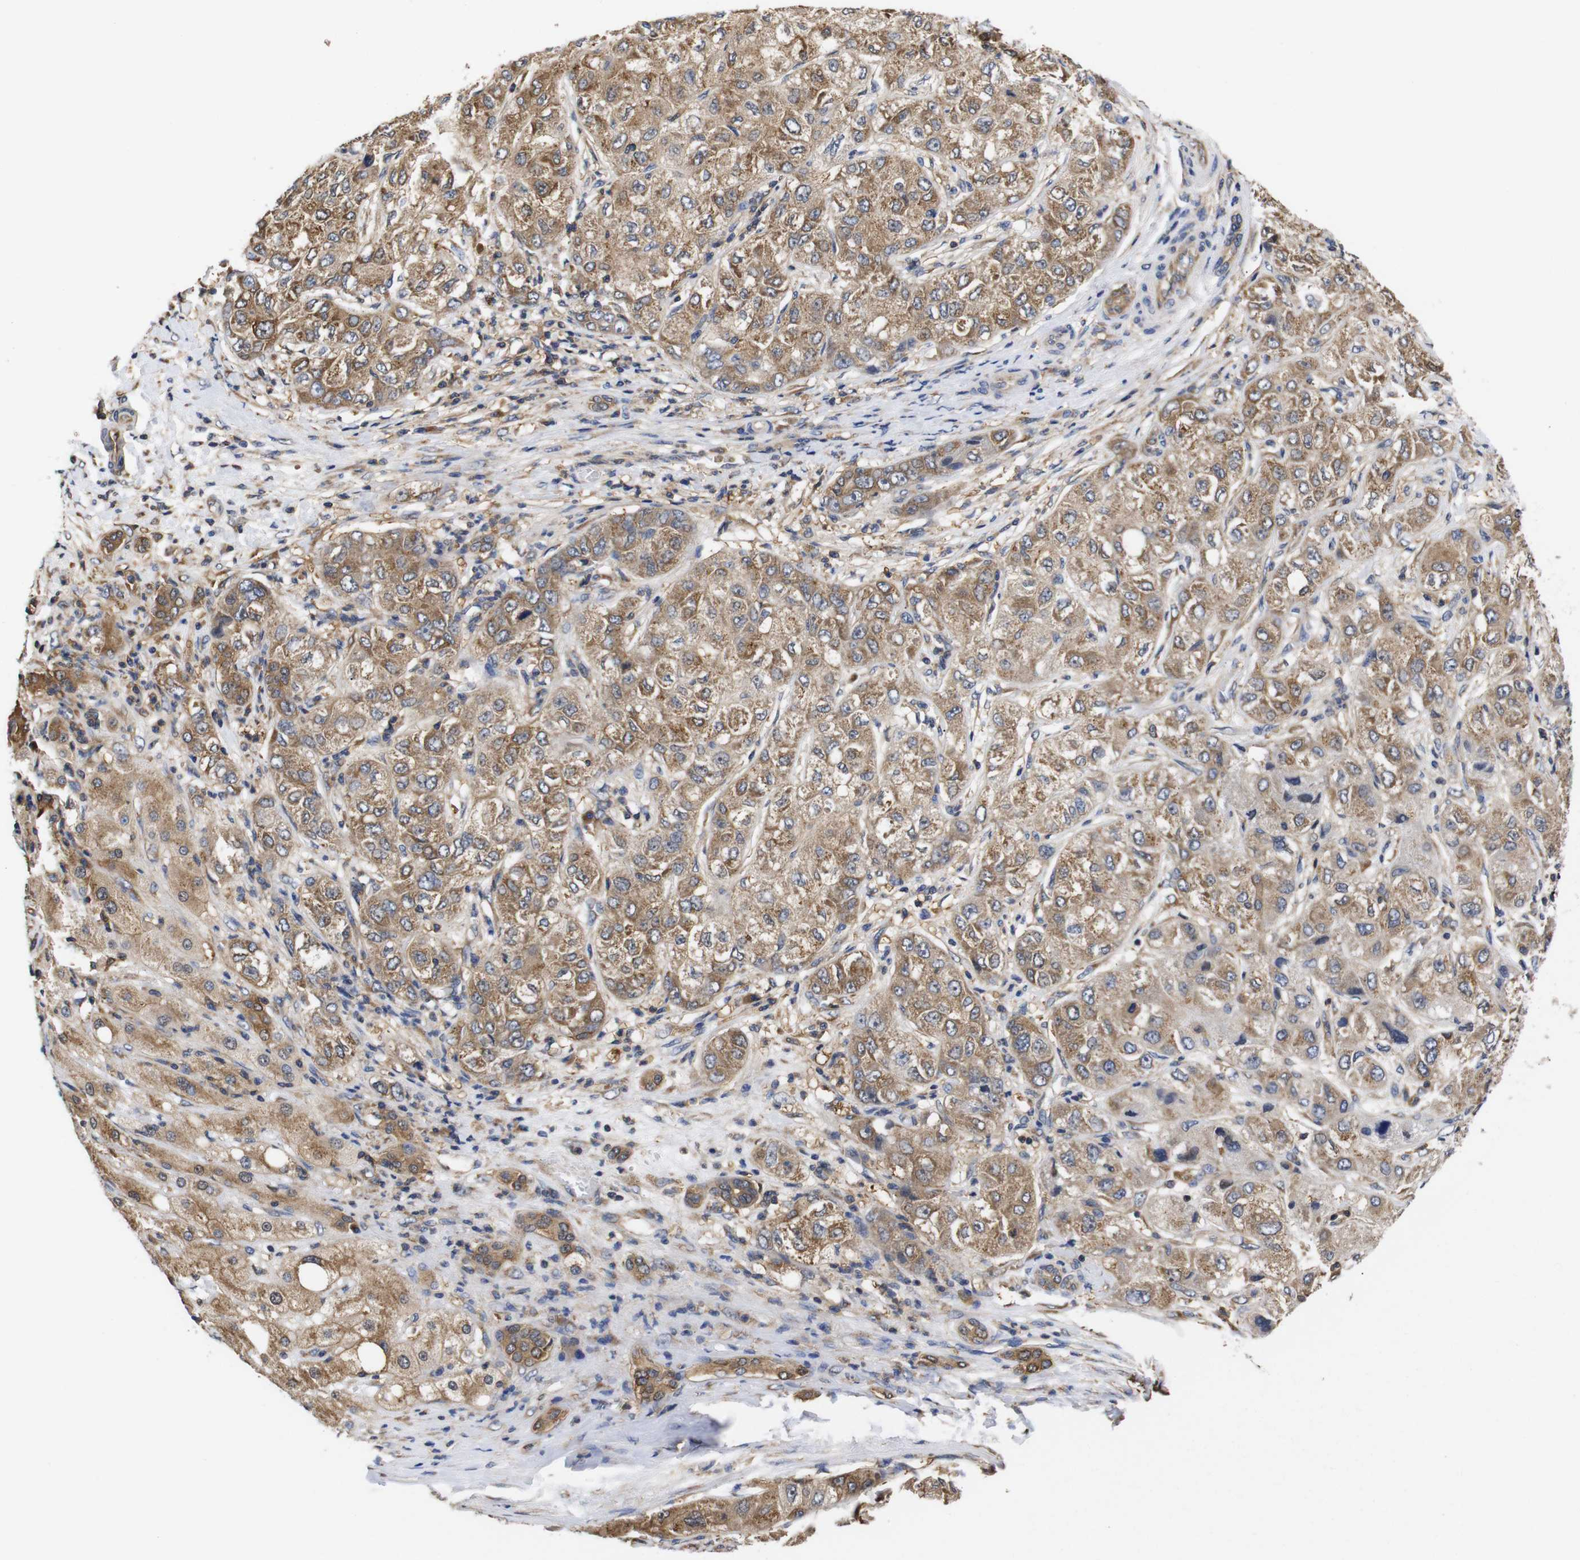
{"staining": {"intensity": "moderate", "quantity": ">75%", "location": "cytoplasmic/membranous"}, "tissue": "liver cancer", "cell_type": "Tumor cells", "image_type": "cancer", "snomed": [{"axis": "morphology", "description": "Carcinoma, Hepatocellular, NOS"}, {"axis": "topography", "description": "Liver"}], "caption": "Liver cancer was stained to show a protein in brown. There is medium levels of moderate cytoplasmic/membranous staining in approximately >75% of tumor cells.", "gene": "LRRCC1", "patient": {"sex": "male", "age": 80}}